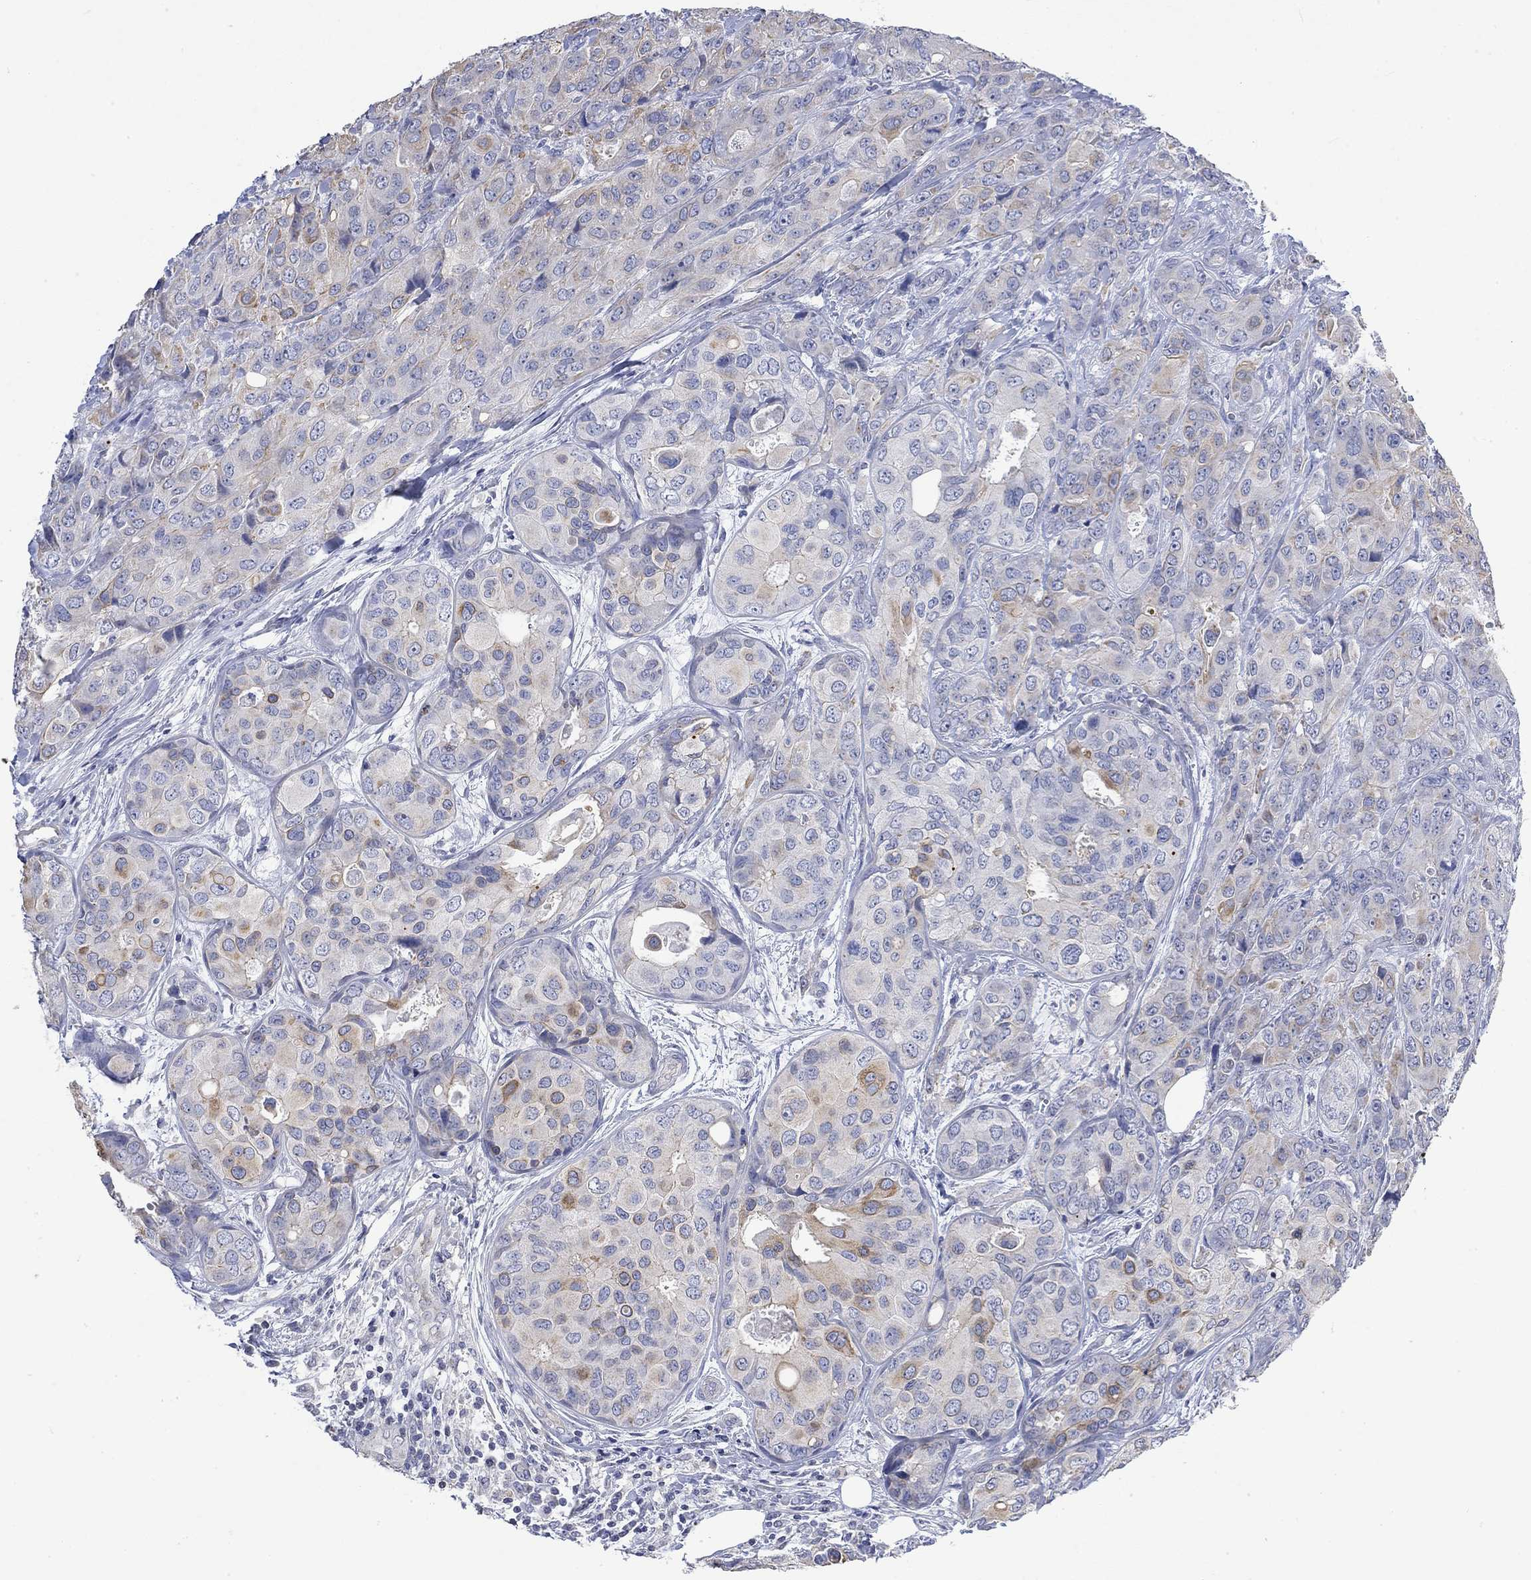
{"staining": {"intensity": "moderate", "quantity": "<25%", "location": "cytoplasmic/membranous"}, "tissue": "breast cancer", "cell_type": "Tumor cells", "image_type": "cancer", "snomed": [{"axis": "morphology", "description": "Duct carcinoma"}, {"axis": "topography", "description": "Breast"}], "caption": "DAB immunohistochemical staining of intraductal carcinoma (breast) reveals moderate cytoplasmic/membranous protein expression in about <25% of tumor cells.", "gene": "AGRP", "patient": {"sex": "female", "age": 43}}